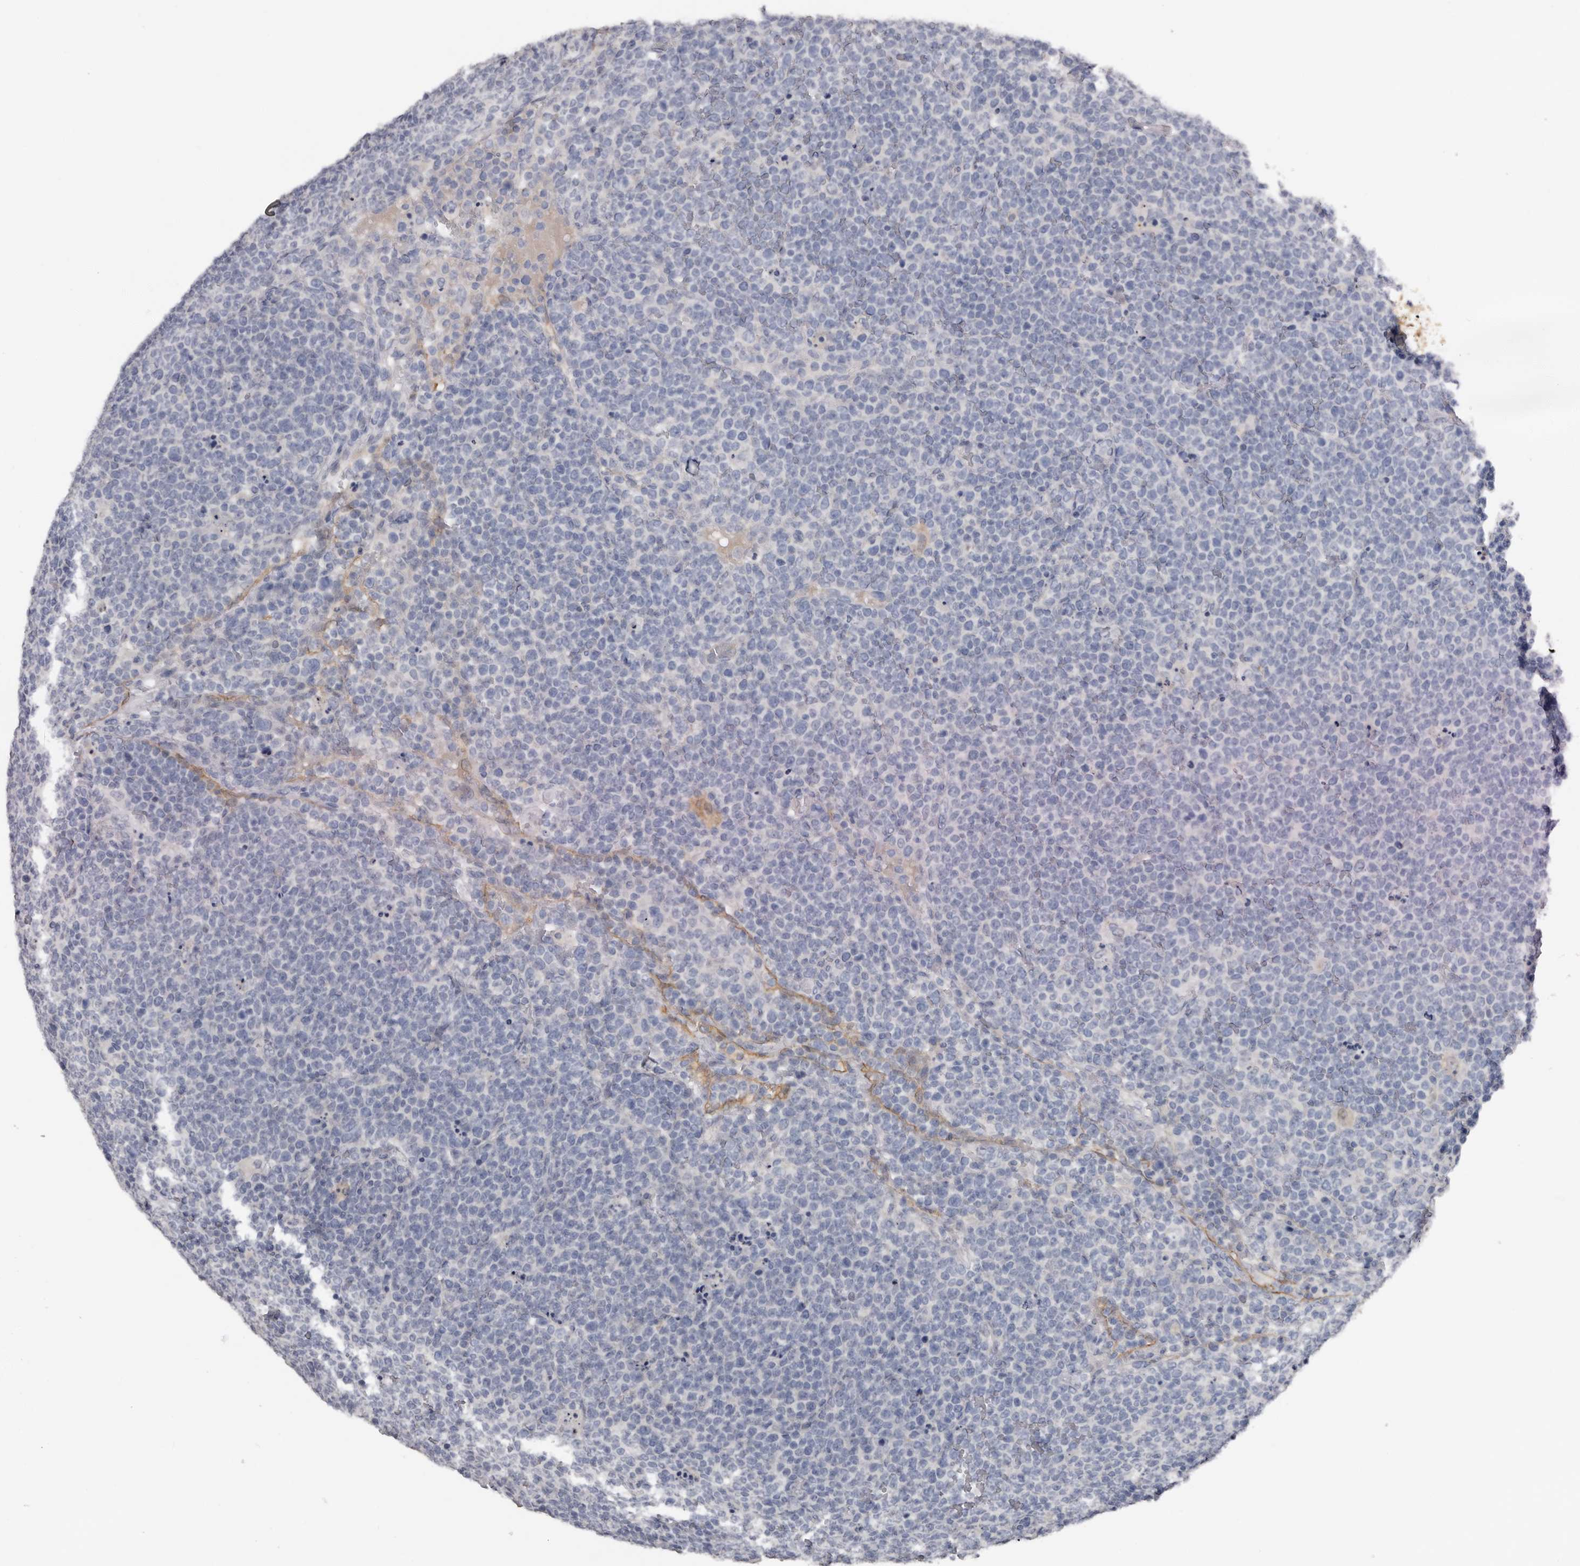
{"staining": {"intensity": "negative", "quantity": "none", "location": "none"}, "tissue": "lymphoma", "cell_type": "Tumor cells", "image_type": "cancer", "snomed": [{"axis": "morphology", "description": "Malignant lymphoma, non-Hodgkin's type, High grade"}, {"axis": "topography", "description": "Lymph node"}], "caption": "Protein analysis of high-grade malignant lymphoma, non-Hodgkin's type exhibits no significant staining in tumor cells. The staining was performed using DAB (3,3'-diaminobenzidine) to visualize the protein expression in brown, while the nuclei were stained in blue with hematoxylin (Magnification: 20x).", "gene": "FABP7", "patient": {"sex": "male", "age": 61}}